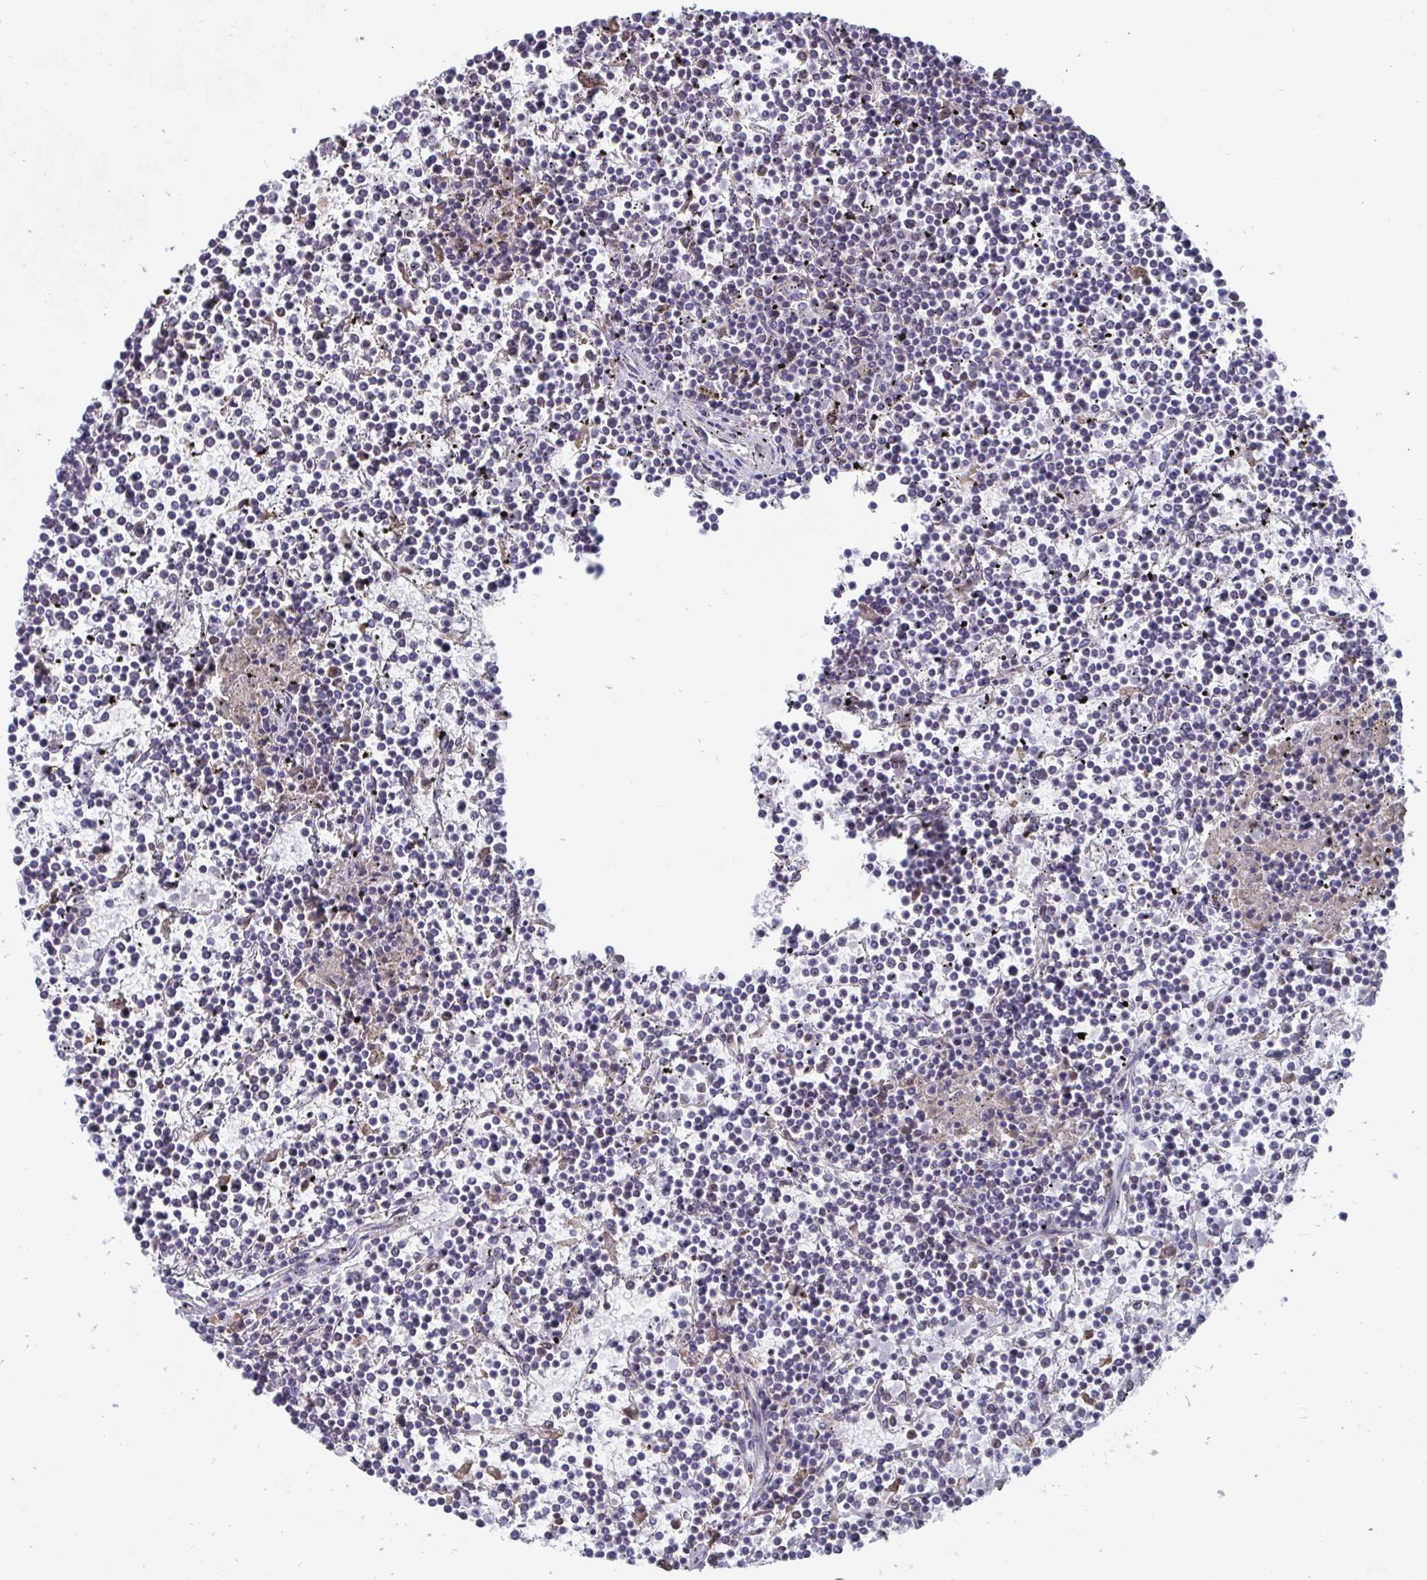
{"staining": {"intensity": "negative", "quantity": "none", "location": "none"}, "tissue": "lymphoma", "cell_type": "Tumor cells", "image_type": "cancer", "snomed": [{"axis": "morphology", "description": "Malignant lymphoma, non-Hodgkin's type, Low grade"}, {"axis": "topography", "description": "Spleen"}], "caption": "DAB immunohistochemical staining of human low-grade malignant lymphoma, non-Hodgkin's type exhibits no significant staining in tumor cells. (DAB IHC, high magnification).", "gene": "ELAVL1", "patient": {"sex": "female", "age": 19}}